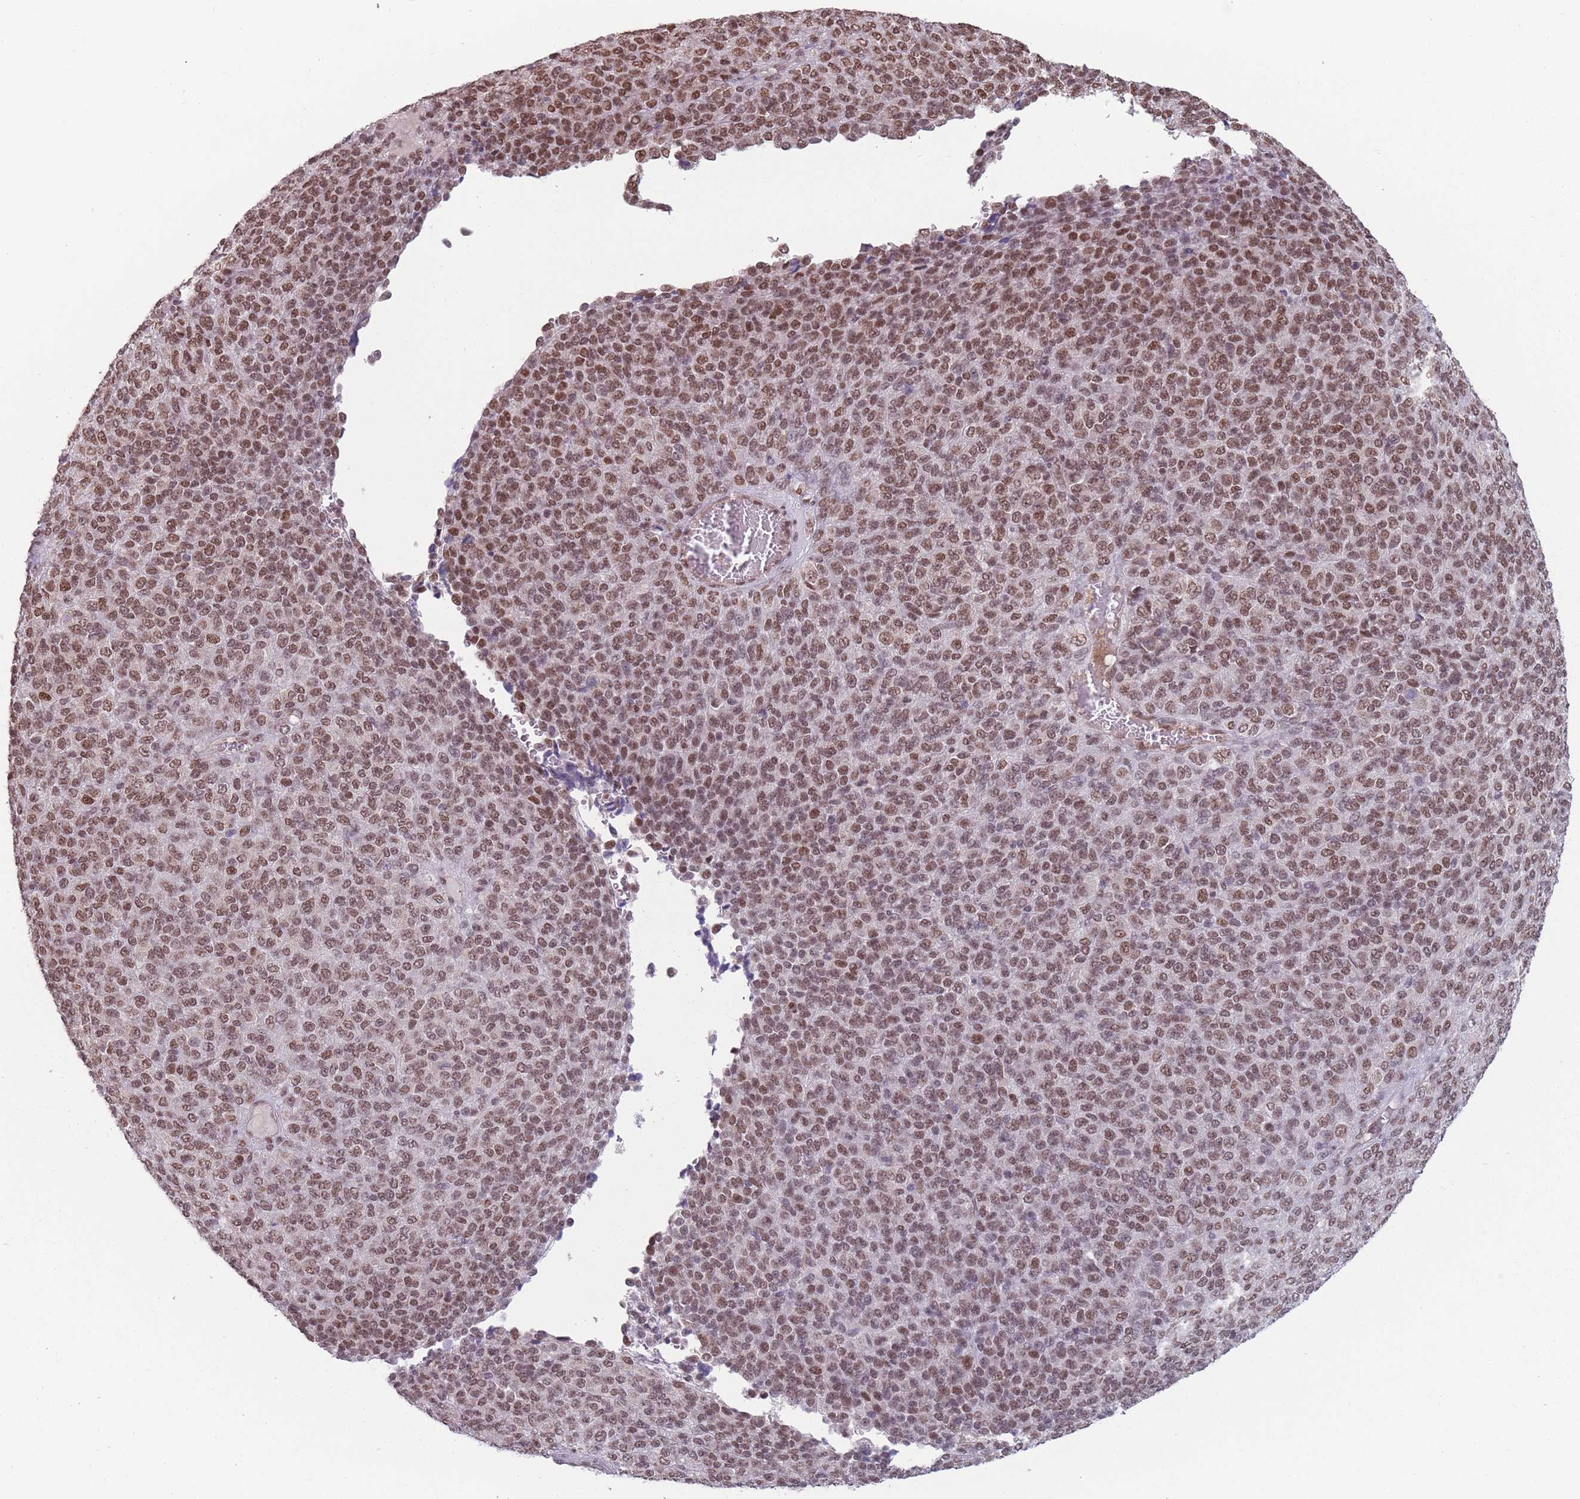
{"staining": {"intensity": "moderate", "quantity": ">75%", "location": "nuclear"}, "tissue": "melanoma", "cell_type": "Tumor cells", "image_type": "cancer", "snomed": [{"axis": "morphology", "description": "Malignant melanoma, Metastatic site"}, {"axis": "topography", "description": "Brain"}], "caption": "A brown stain highlights moderate nuclear positivity of a protein in malignant melanoma (metastatic site) tumor cells.", "gene": "SH3BGRL2", "patient": {"sex": "female", "age": 56}}